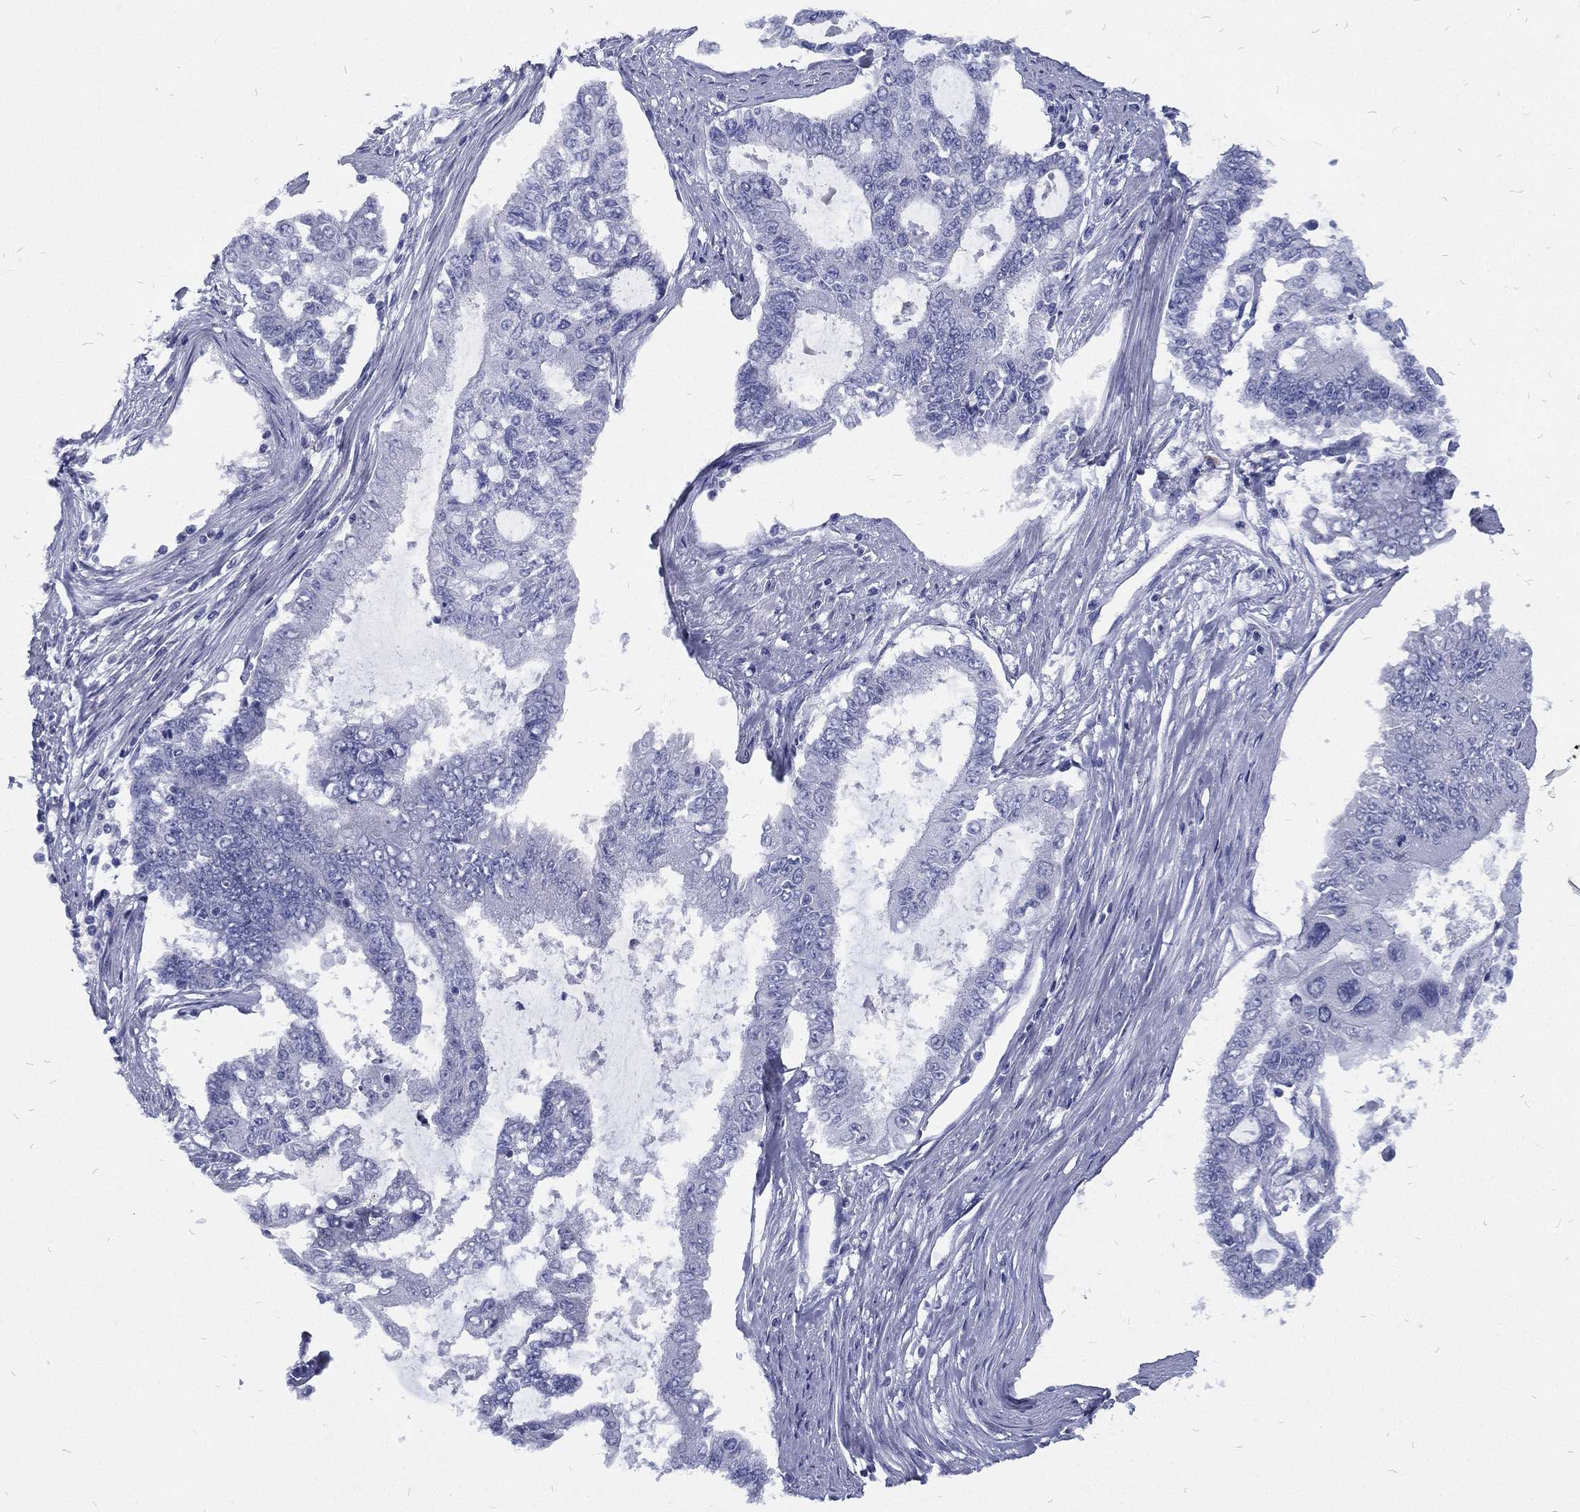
{"staining": {"intensity": "negative", "quantity": "none", "location": "none"}, "tissue": "endometrial cancer", "cell_type": "Tumor cells", "image_type": "cancer", "snomed": [{"axis": "morphology", "description": "Adenocarcinoma, NOS"}, {"axis": "topography", "description": "Uterus"}], "caption": "Photomicrograph shows no significant protein staining in tumor cells of endometrial cancer (adenocarcinoma).", "gene": "RSPH4A", "patient": {"sex": "female", "age": 59}}